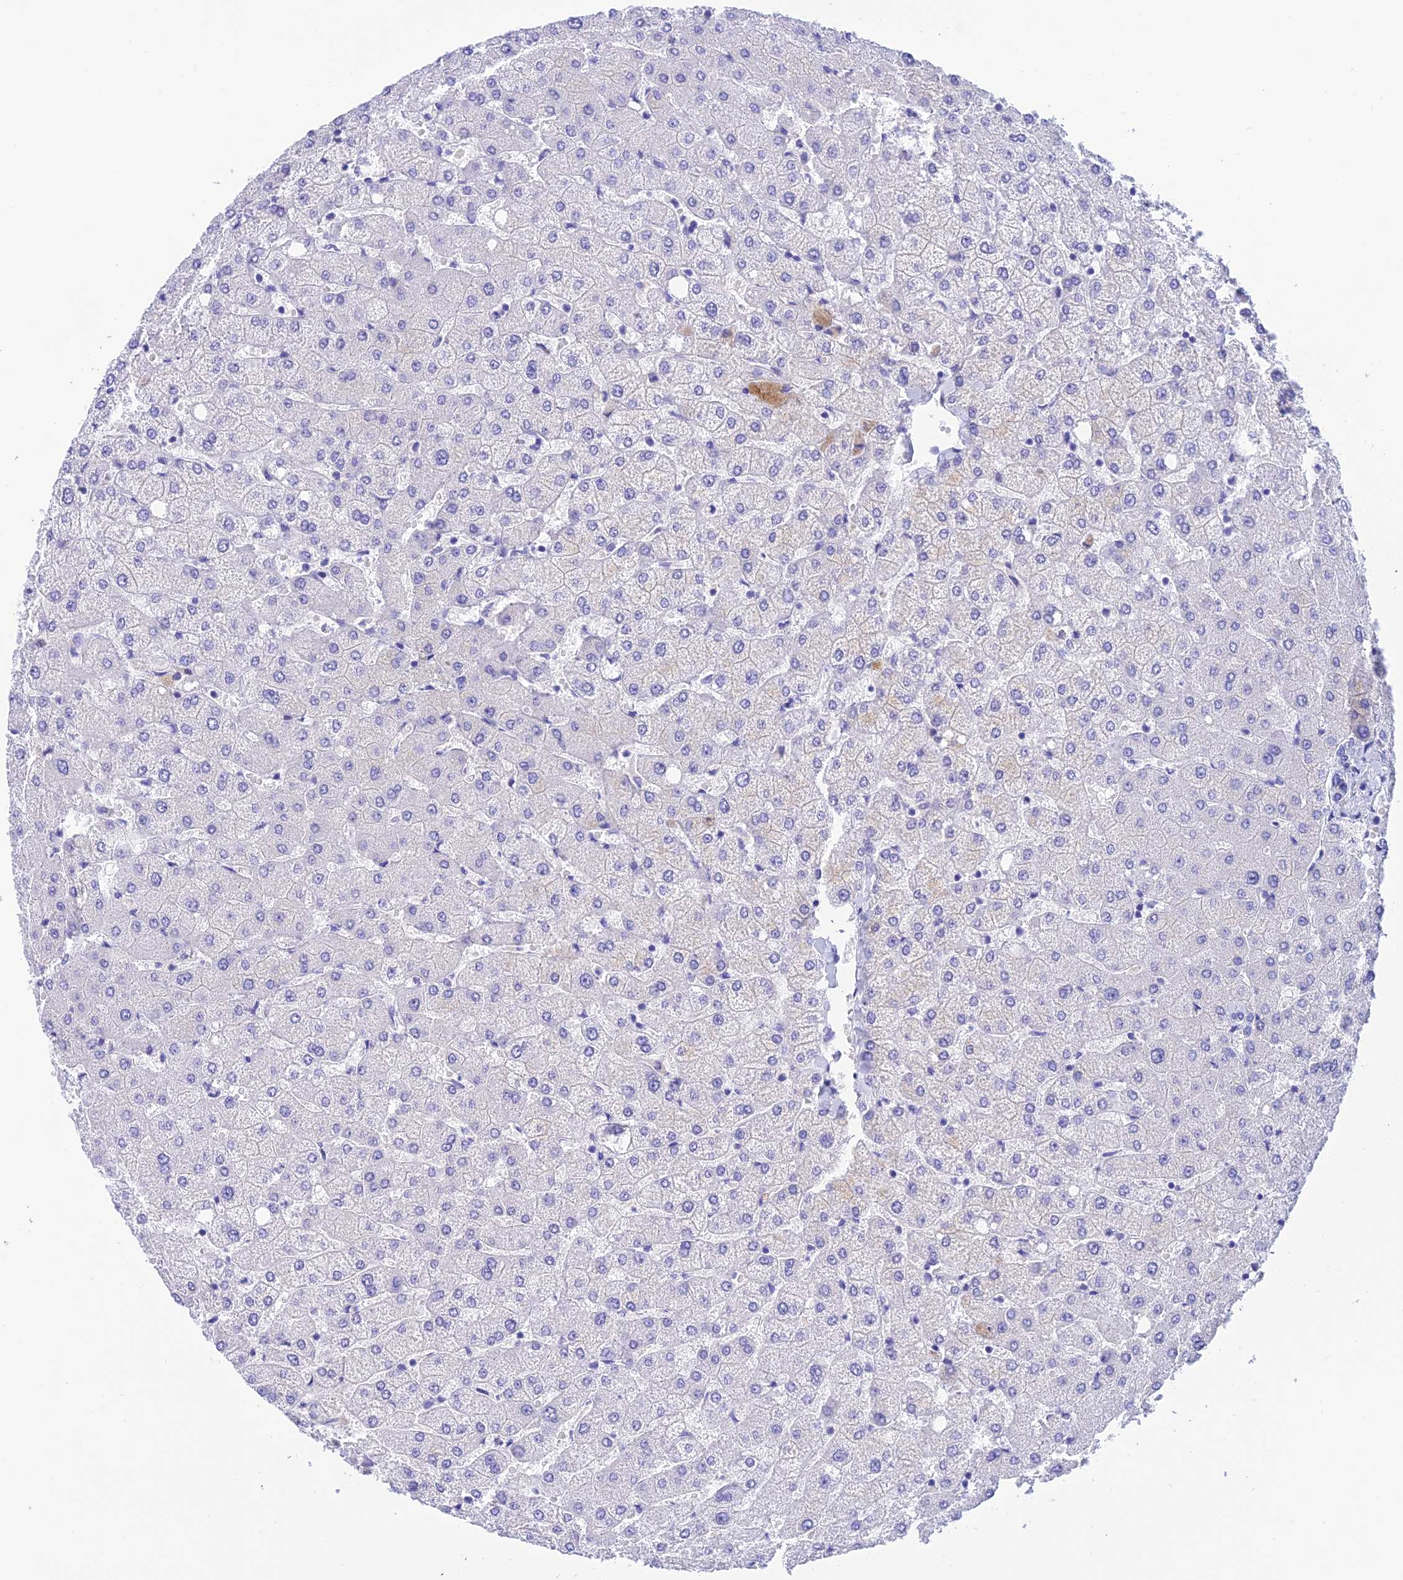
{"staining": {"intensity": "negative", "quantity": "none", "location": "none"}, "tissue": "liver", "cell_type": "Cholangiocytes", "image_type": "normal", "snomed": [{"axis": "morphology", "description": "Normal tissue, NOS"}, {"axis": "topography", "description": "Liver"}], "caption": "Liver stained for a protein using immunohistochemistry (IHC) demonstrates no staining cholangiocytes.", "gene": "KDELR3", "patient": {"sex": "female", "age": 54}}